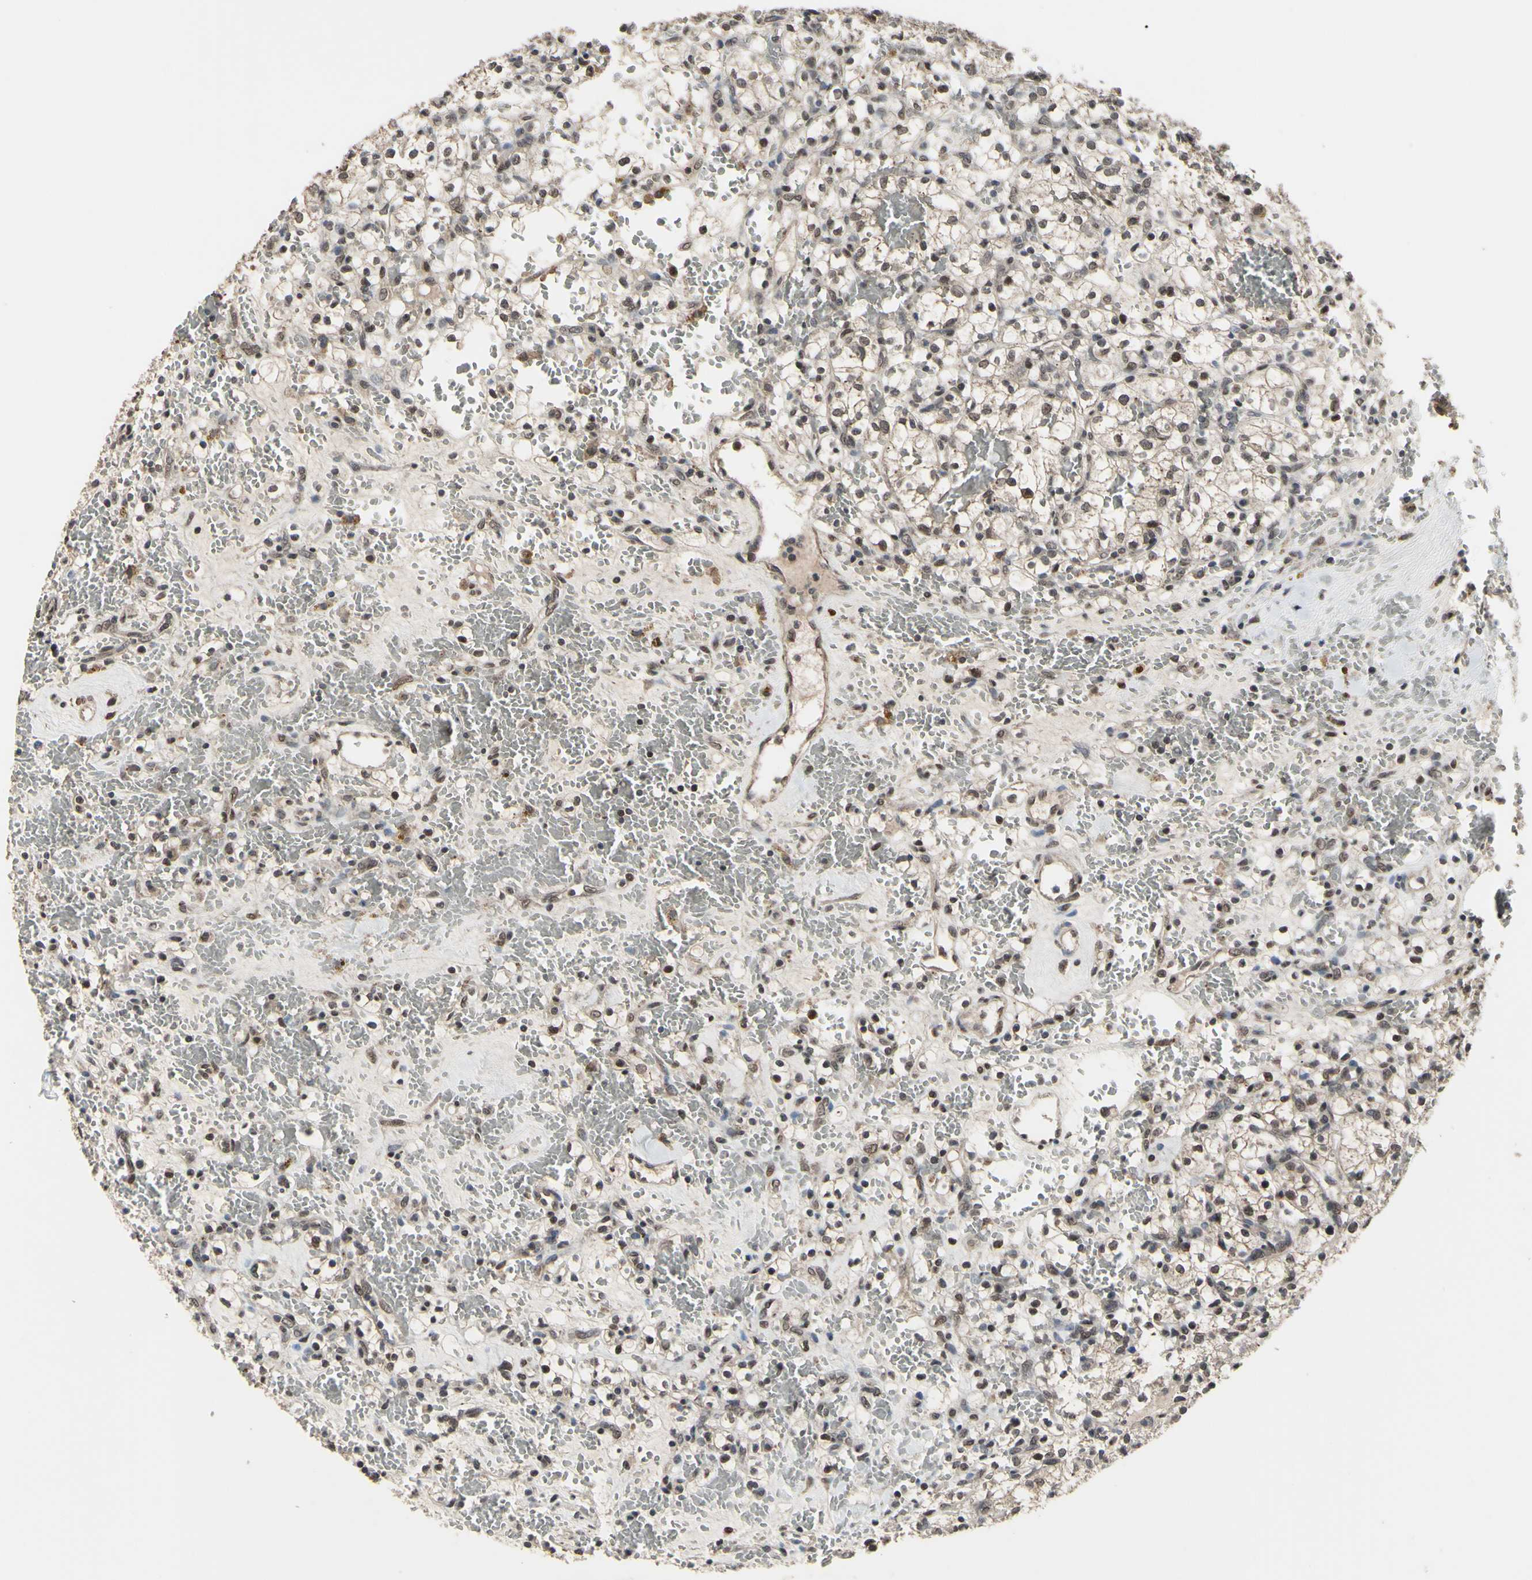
{"staining": {"intensity": "moderate", "quantity": ">75%", "location": "nuclear"}, "tissue": "renal cancer", "cell_type": "Tumor cells", "image_type": "cancer", "snomed": [{"axis": "morphology", "description": "Adenocarcinoma, NOS"}, {"axis": "topography", "description": "Kidney"}], "caption": "Human renal cancer stained for a protein (brown) demonstrates moderate nuclear positive positivity in about >75% of tumor cells.", "gene": "ZNF174", "patient": {"sex": "female", "age": 60}}